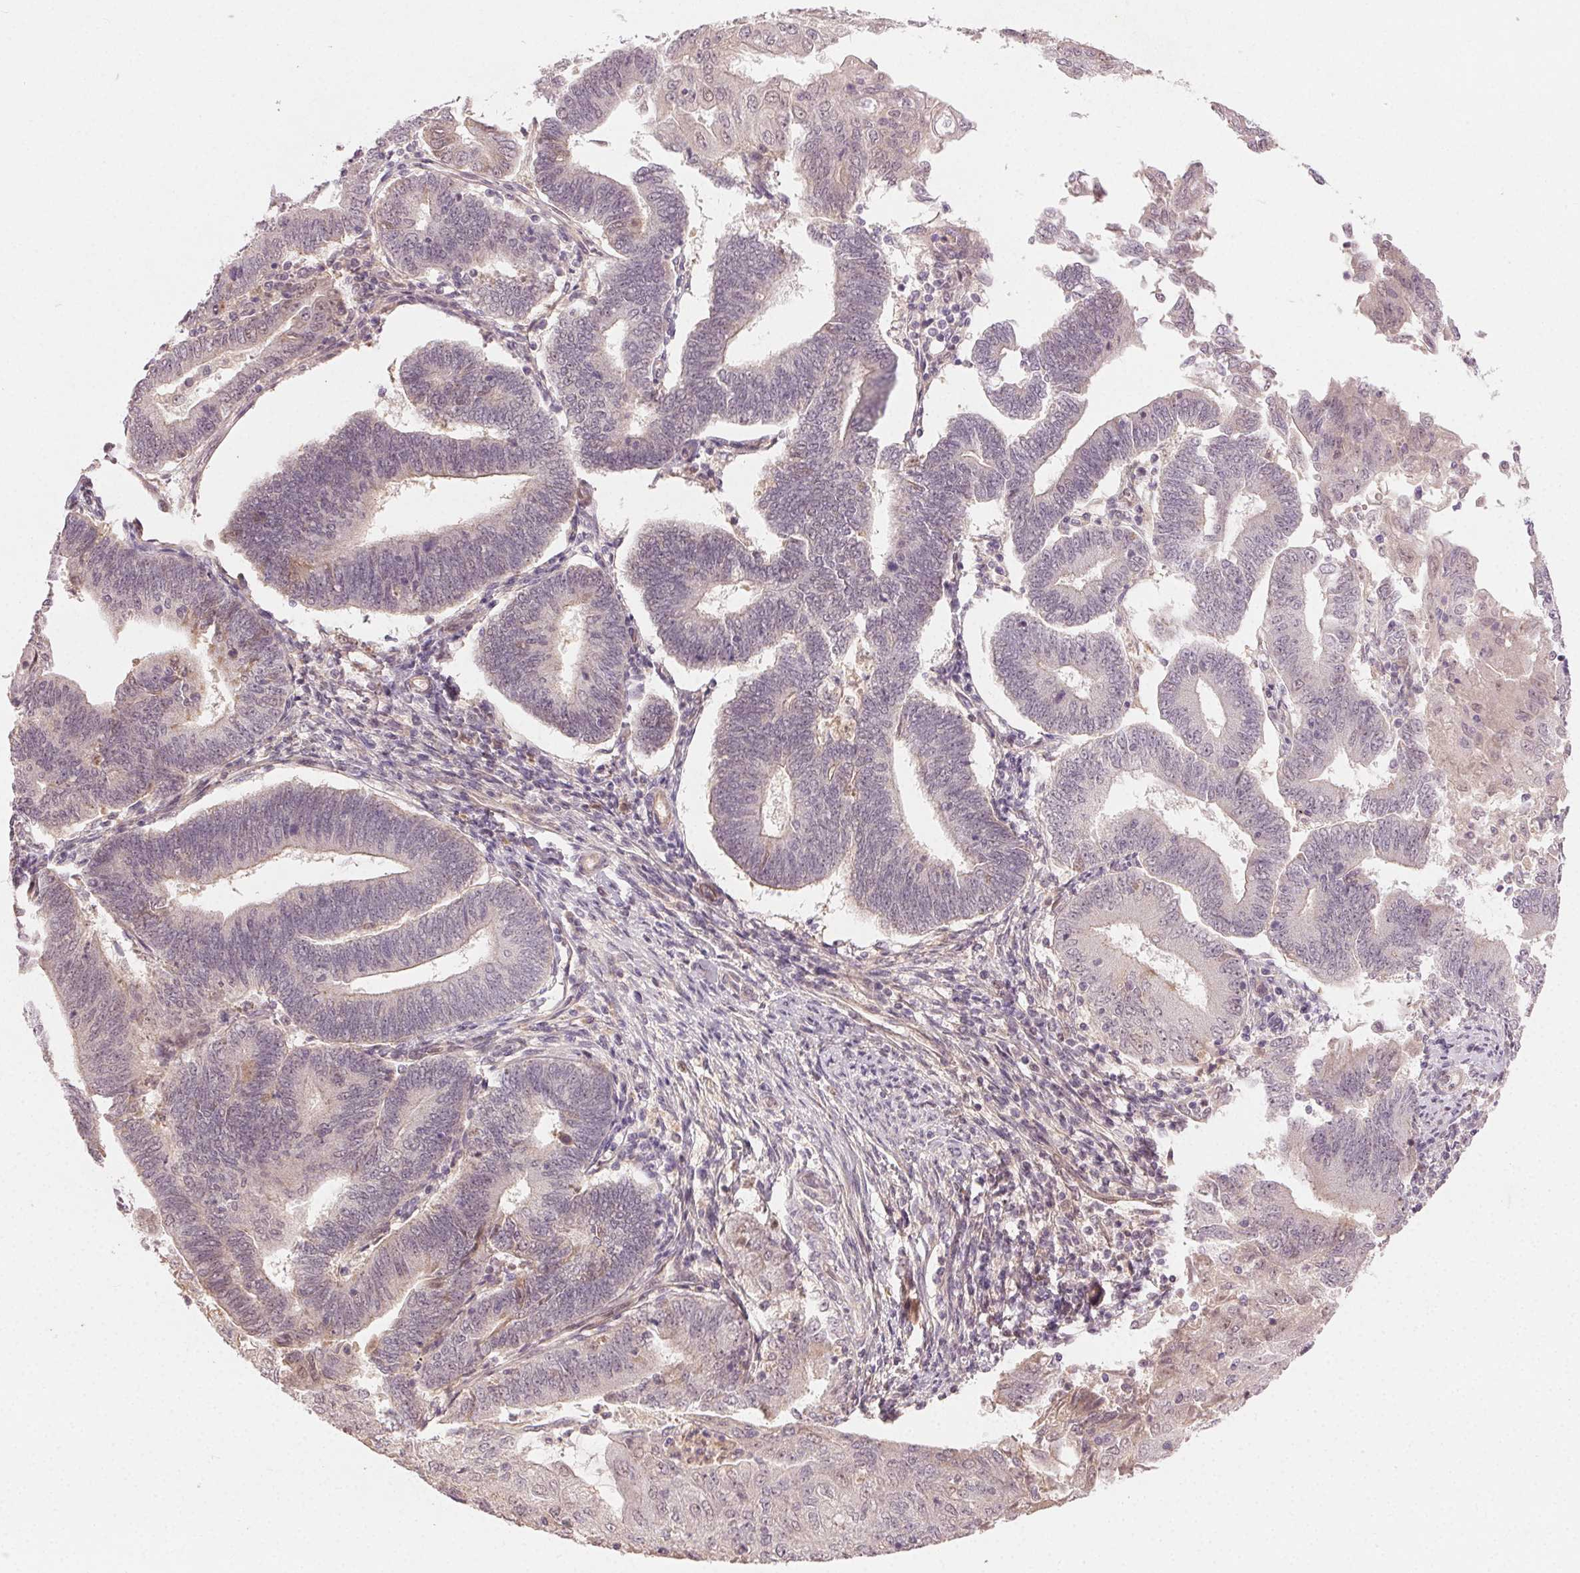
{"staining": {"intensity": "negative", "quantity": "none", "location": "none"}, "tissue": "endometrial cancer", "cell_type": "Tumor cells", "image_type": "cancer", "snomed": [{"axis": "morphology", "description": "Adenocarcinoma, NOS"}, {"axis": "topography", "description": "Endometrium"}], "caption": "High magnification brightfield microscopy of endometrial cancer stained with DAB (3,3'-diaminobenzidine) (brown) and counterstained with hematoxylin (blue): tumor cells show no significant expression.", "gene": "TUB", "patient": {"sex": "female", "age": 70}}